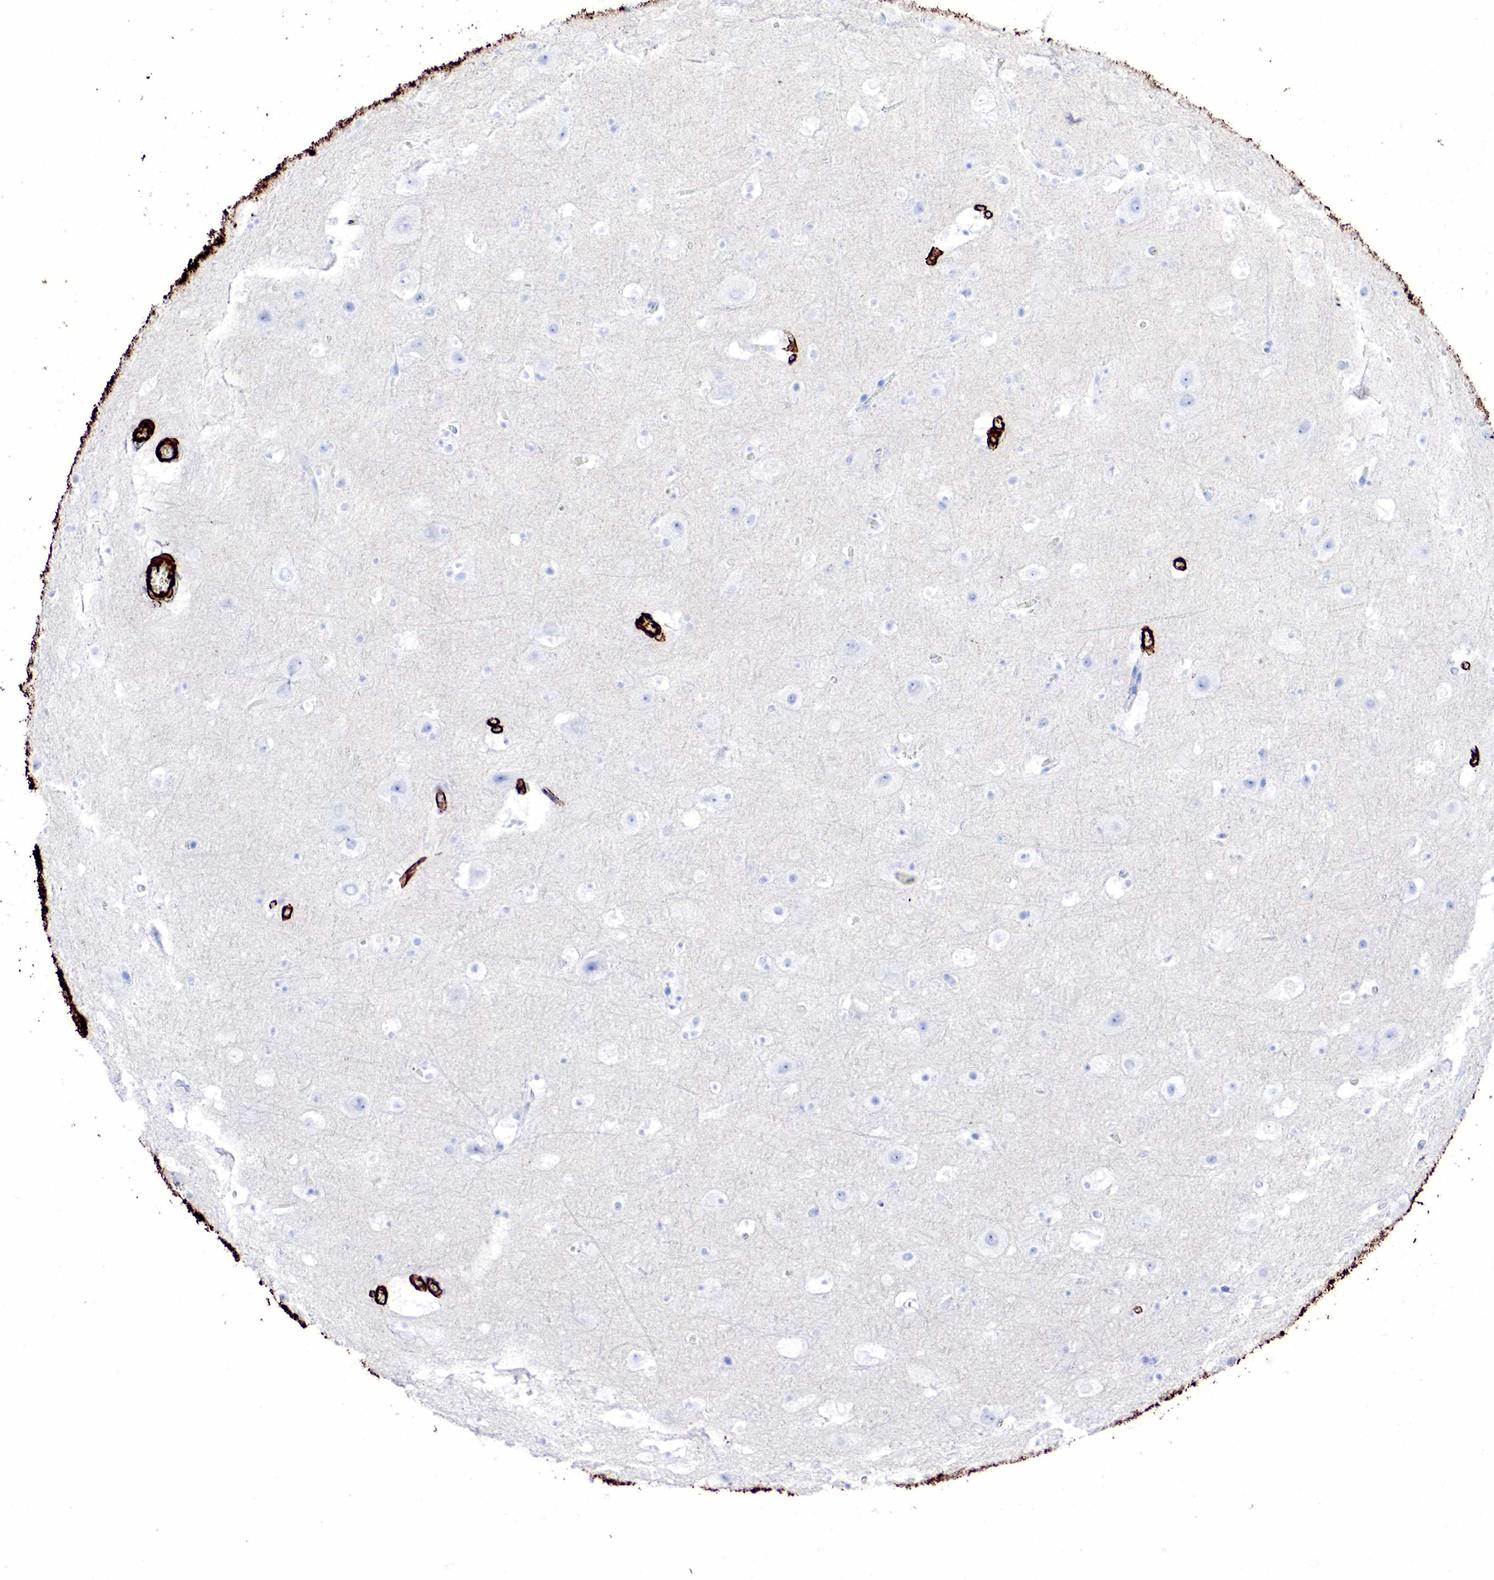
{"staining": {"intensity": "negative", "quantity": "none", "location": "none"}, "tissue": "cerebral cortex", "cell_type": "Endothelial cells", "image_type": "normal", "snomed": [{"axis": "morphology", "description": "Normal tissue, NOS"}, {"axis": "topography", "description": "Cerebral cortex"}], "caption": "High magnification brightfield microscopy of benign cerebral cortex stained with DAB (3,3'-diaminobenzidine) (brown) and counterstained with hematoxylin (blue): endothelial cells show no significant positivity. (Immunohistochemistry, brightfield microscopy, high magnification).", "gene": "ACTA2", "patient": {"sex": "male", "age": 45}}